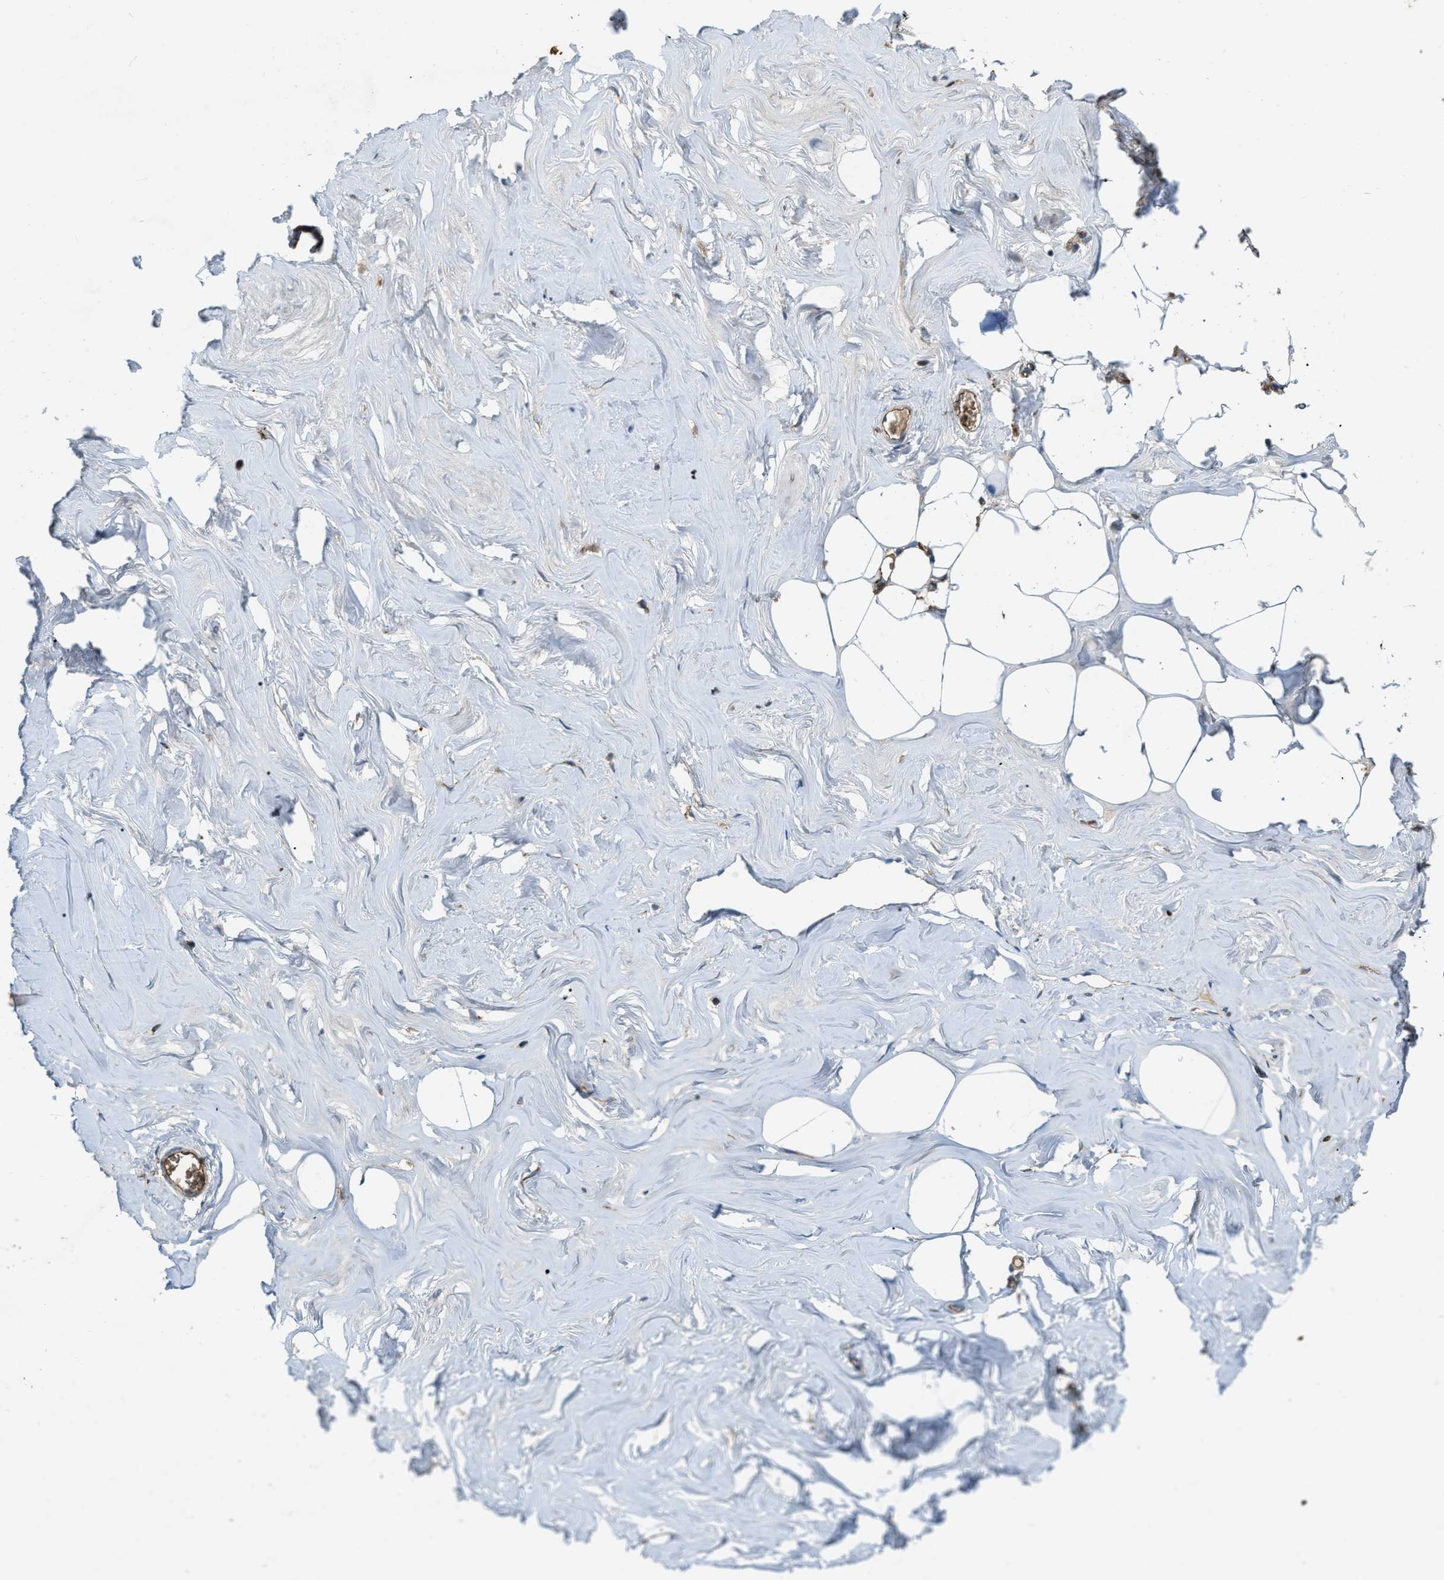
{"staining": {"intensity": "moderate", "quantity": "<25%", "location": "cytoplasmic/membranous"}, "tissue": "adipose tissue", "cell_type": "Adipocytes", "image_type": "normal", "snomed": [{"axis": "morphology", "description": "Normal tissue, NOS"}, {"axis": "morphology", "description": "Fibrosis, NOS"}, {"axis": "topography", "description": "Breast"}, {"axis": "topography", "description": "Adipose tissue"}], "caption": "Immunohistochemical staining of benign adipose tissue exhibits <25% levels of moderate cytoplasmic/membranous protein expression in about <25% of adipocytes. The staining was performed using DAB (3,3'-diaminobenzidine) to visualize the protein expression in brown, while the nuclei were stained in blue with hematoxylin (Magnification: 20x).", "gene": "ERC1", "patient": {"sex": "female", "age": 39}}